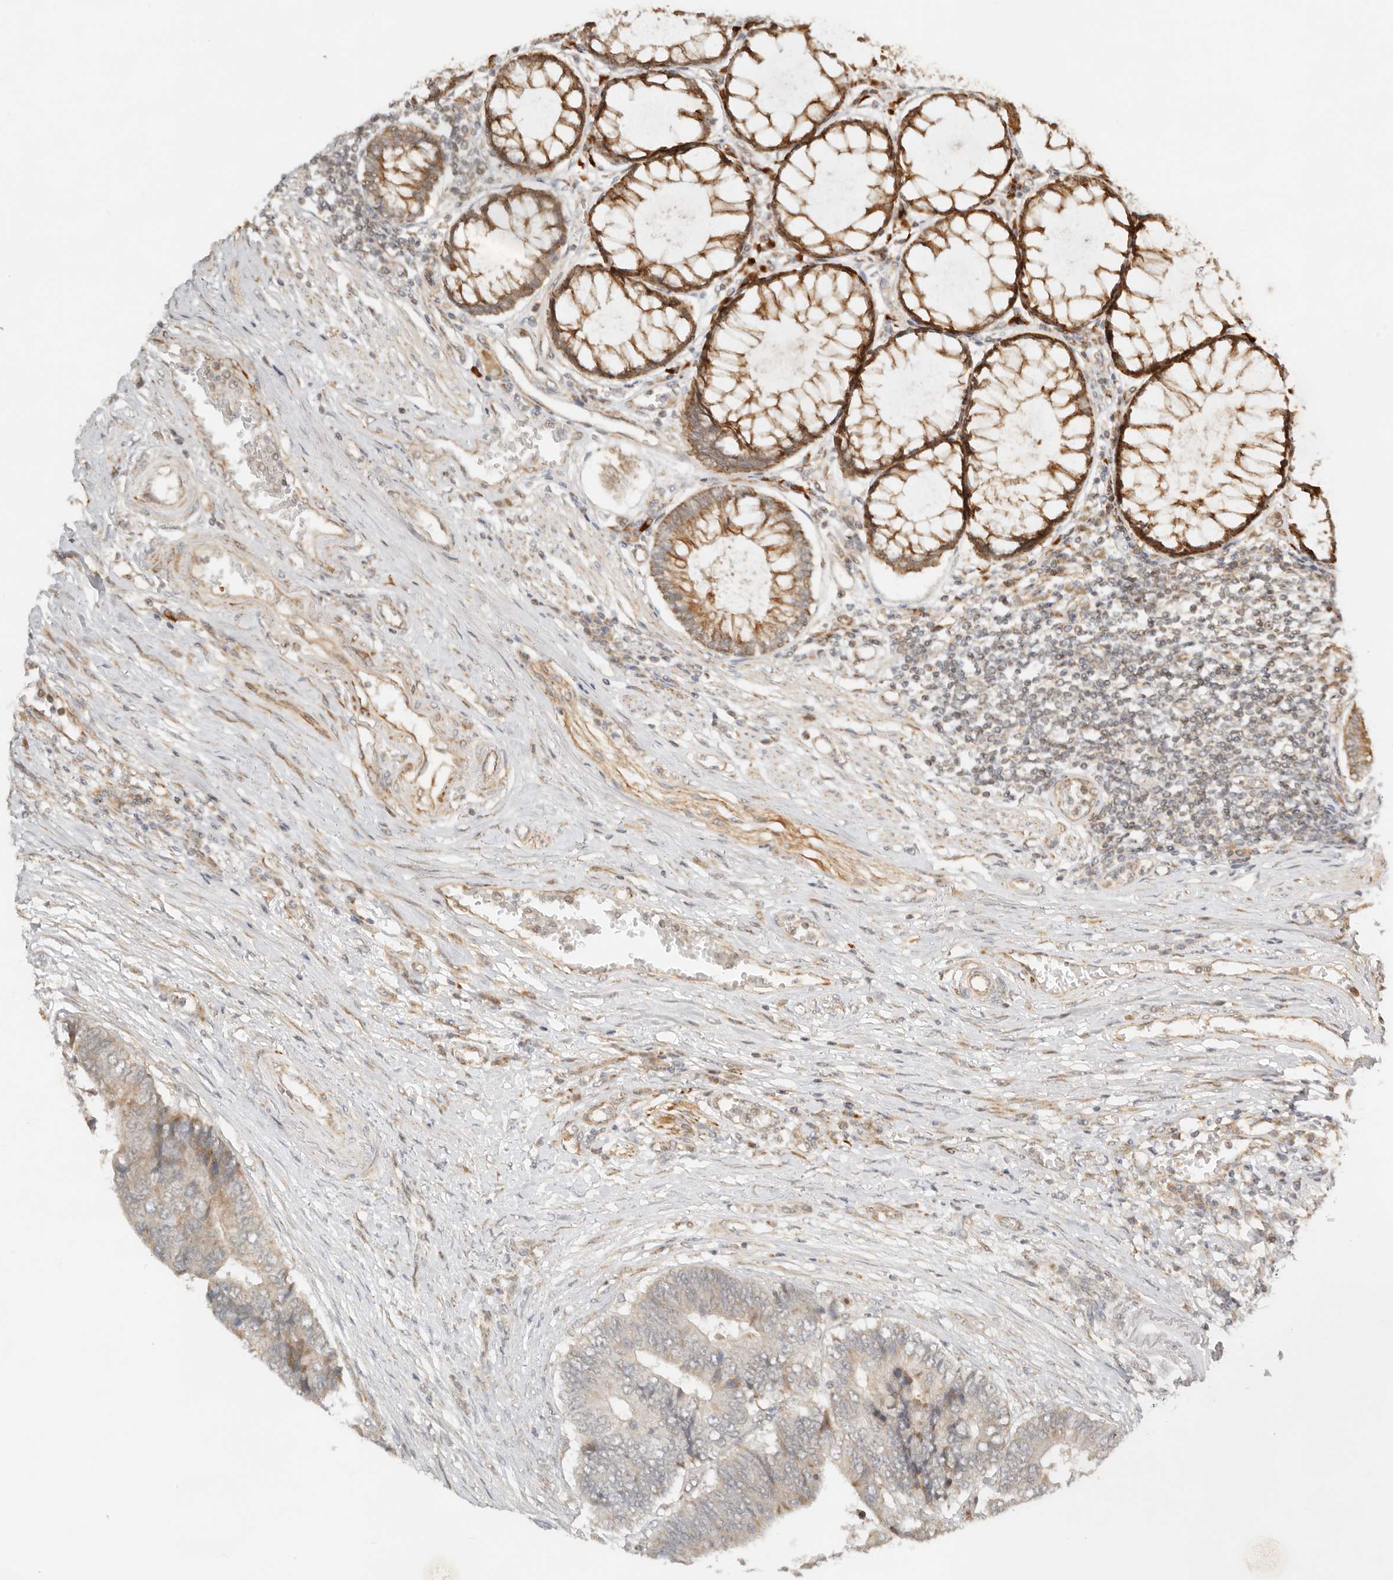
{"staining": {"intensity": "moderate", "quantity": "<25%", "location": "cytoplasmic/membranous"}, "tissue": "colorectal cancer", "cell_type": "Tumor cells", "image_type": "cancer", "snomed": [{"axis": "morphology", "description": "Adenocarcinoma, NOS"}, {"axis": "topography", "description": "Rectum"}], "caption": "IHC image of human colorectal cancer stained for a protein (brown), which exhibits low levels of moderate cytoplasmic/membranous positivity in about <25% of tumor cells.", "gene": "BAALC", "patient": {"sex": "male", "age": 84}}